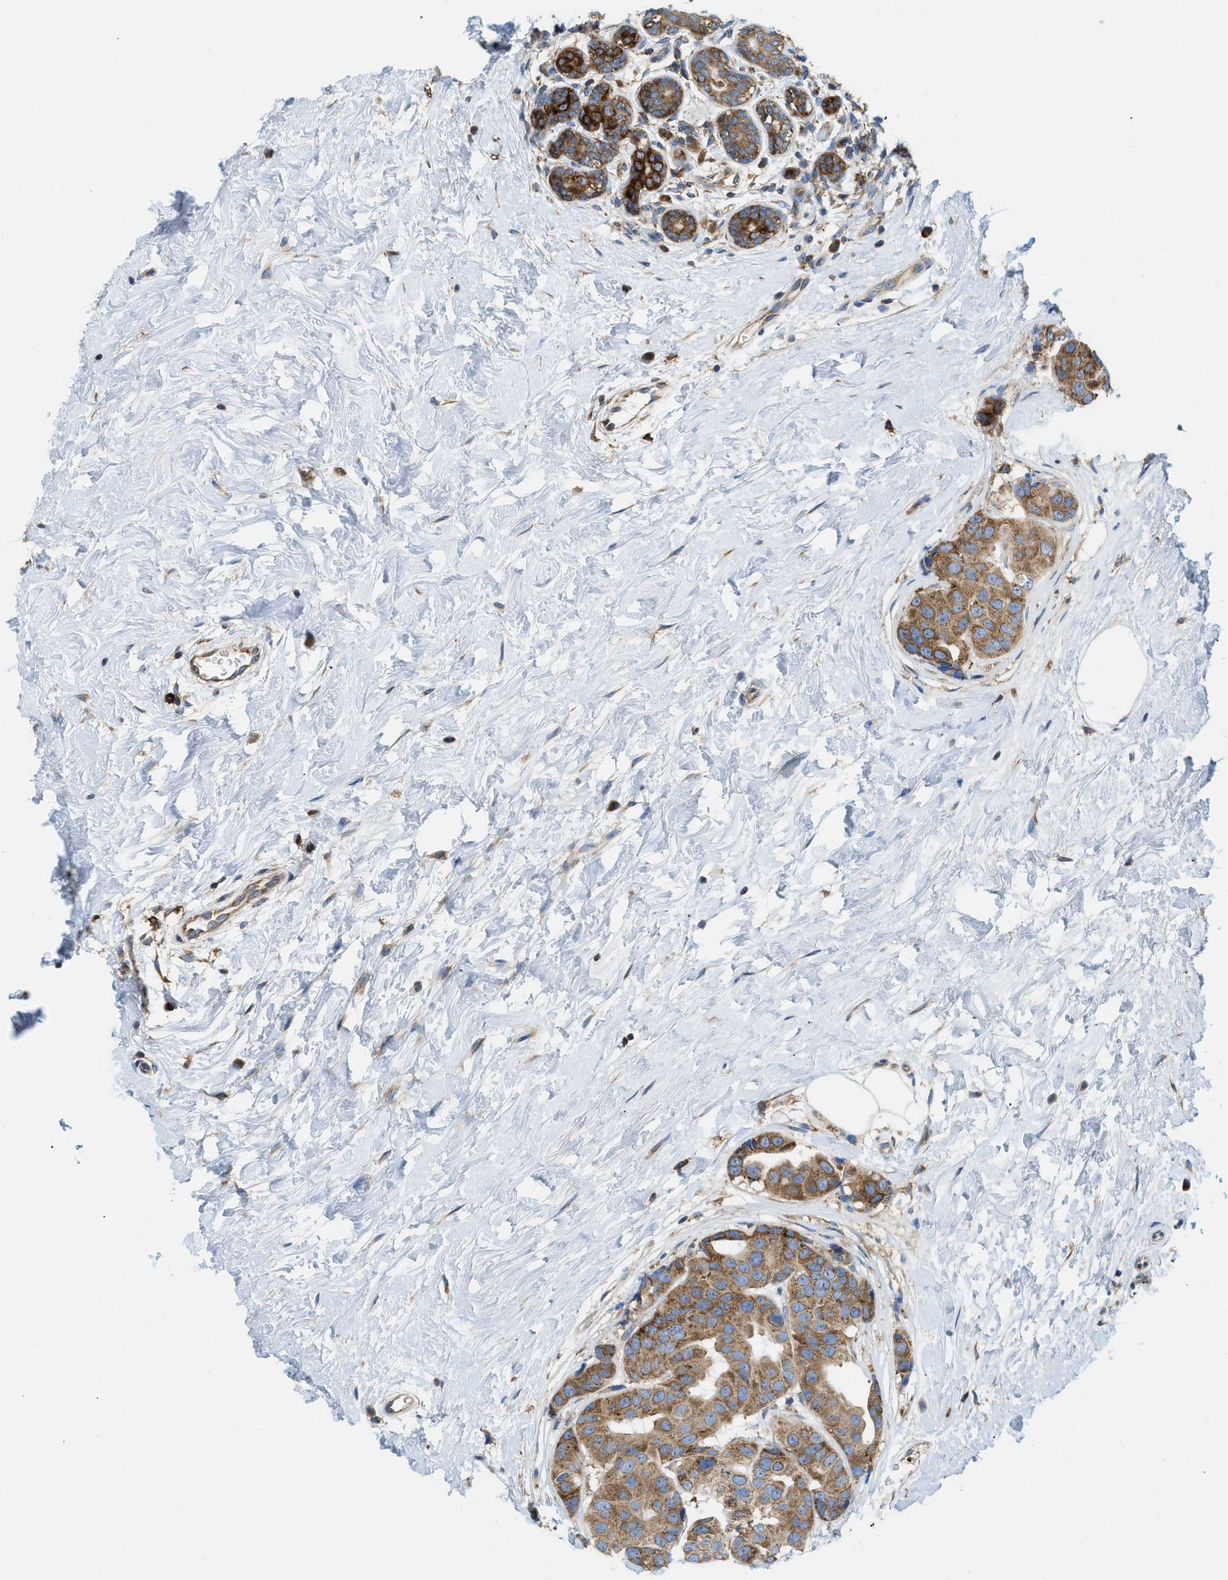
{"staining": {"intensity": "moderate", "quantity": ">75%", "location": "cytoplasmic/membranous"}, "tissue": "breast cancer", "cell_type": "Tumor cells", "image_type": "cancer", "snomed": [{"axis": "morphology", "description": "Normal tissue, NOS"}, {"axis": "morphology", "description": "Duct carcinoma"}, {"axis": "topography", "description": "Breast"}], "caption": "A photomicrograph of breast cancer stained for a protein demonstrates moderate cytoplasmic/membranous brown staining in tumor cells.", "gene": "GPAT4", "patient": {"sex": "female", "age": 39}}